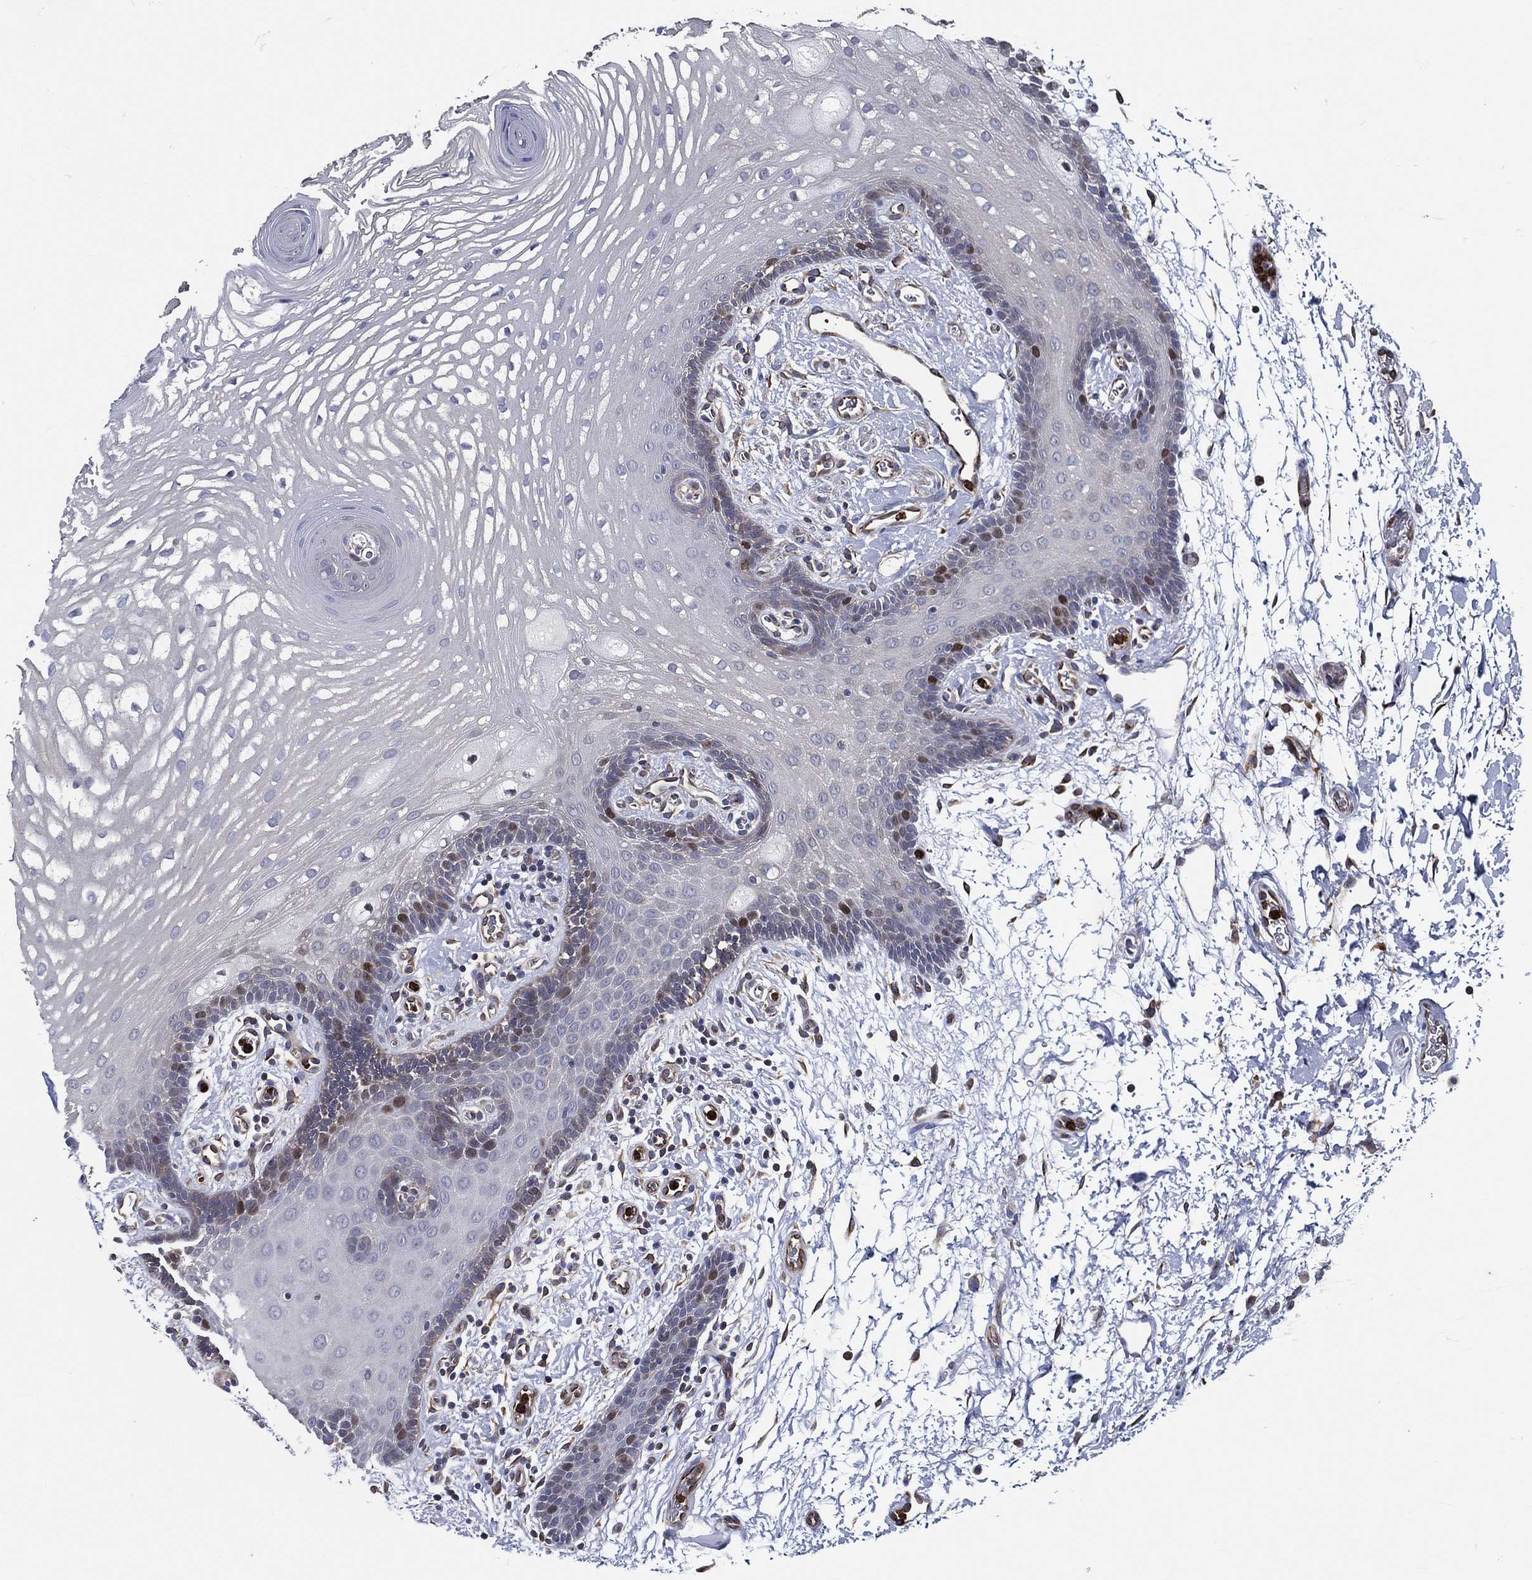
{"staining": {"intensity": "negative", "quantity": "none", "location": "none"}, "tissue": "oral mucosa", "cell_type": "Squamous epithelial cells", "image_type": "normal", "snomed": [{"axis": "morphology", "description": "Normal tissue, NOS"}, {"axis": "topography", "description": "Oral tissue"}, {"axis": "topography", "description": "Head-Neck"}], "caption": "High power microscopy histopathology image of an IHC histopathology image of unremarkable oral mucosa, revealing no significant positivity in squamous epithelial cells.", "gene": "KIF20B", "patient": {"sex": "male", "age": 65}}